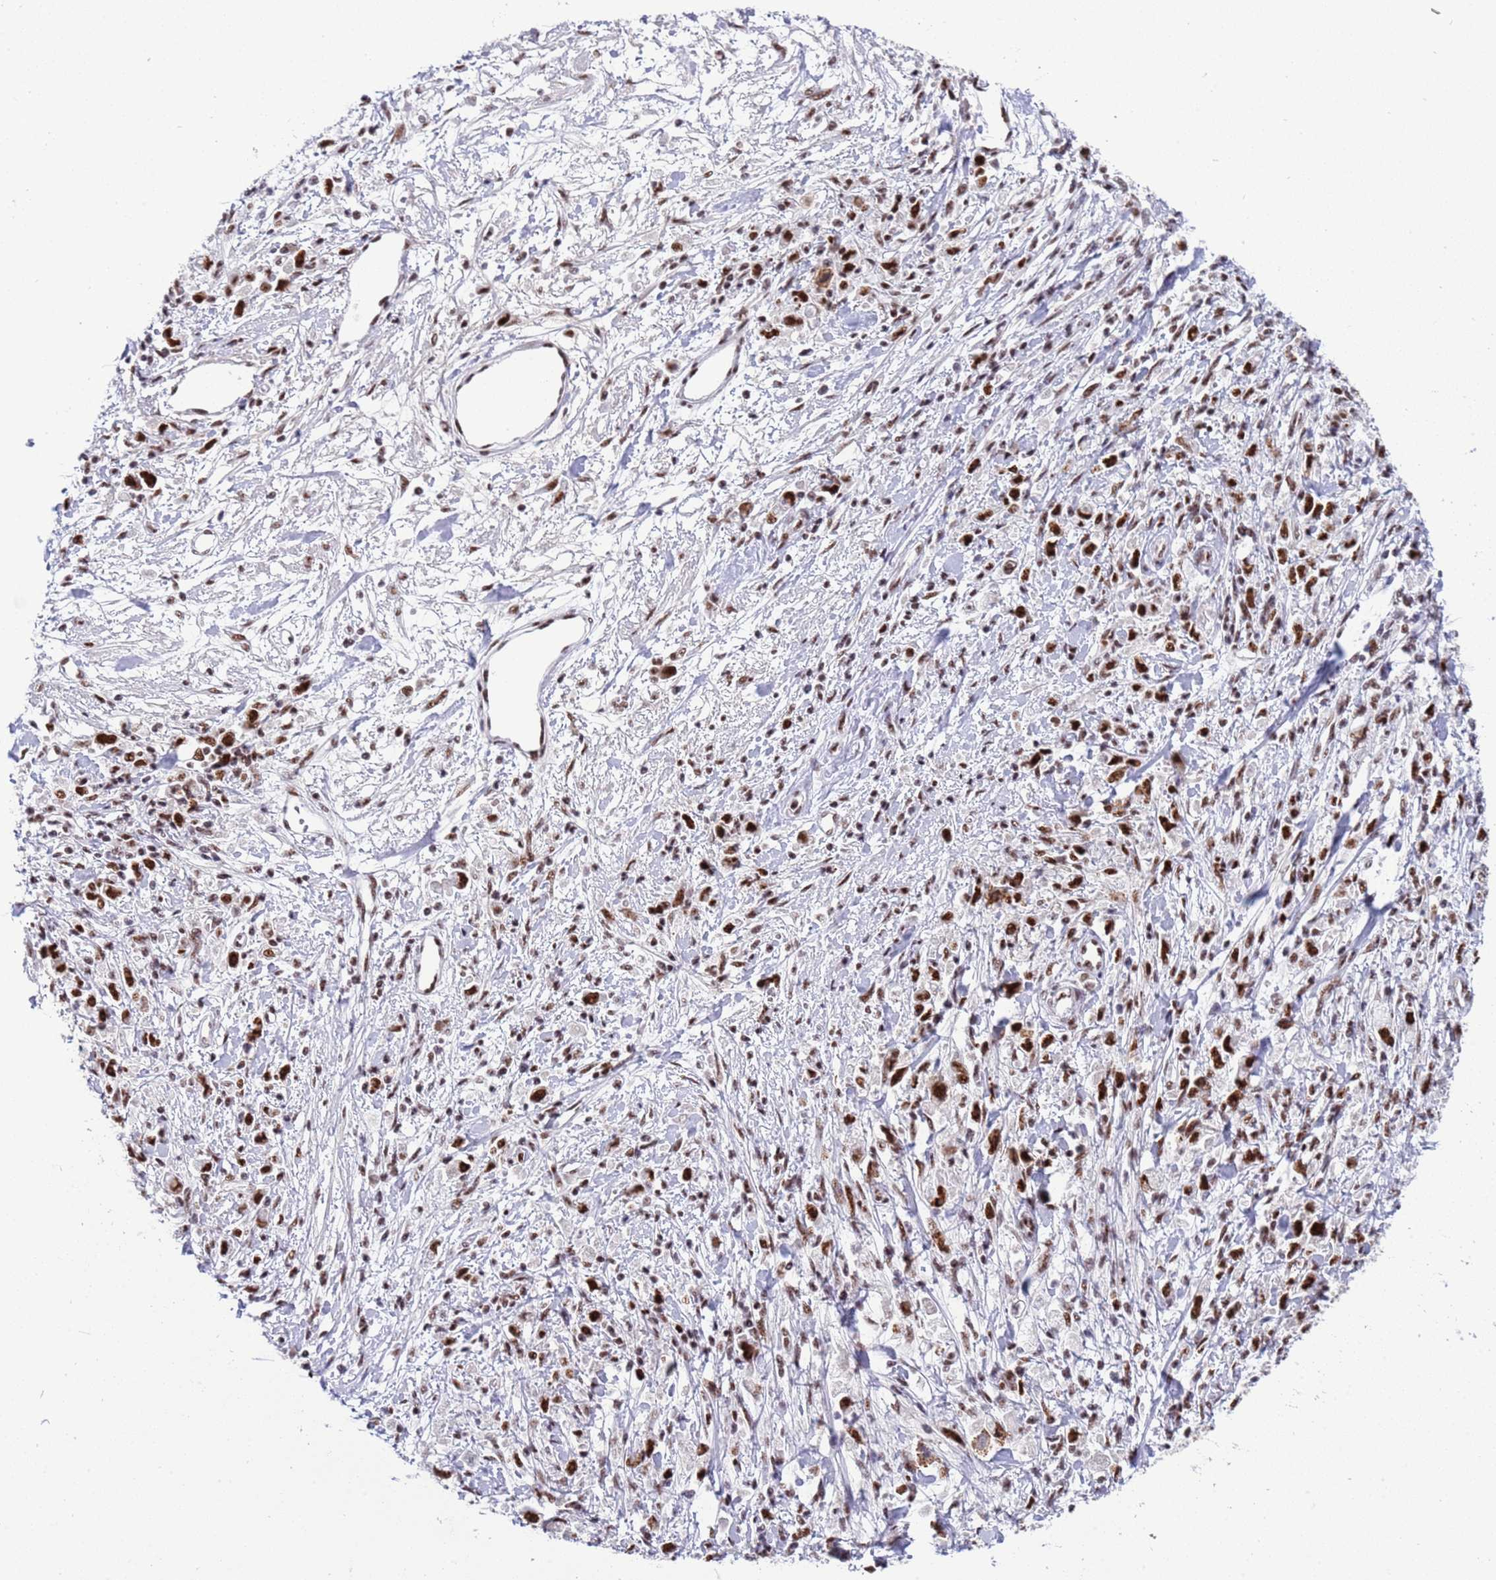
{"staining": {"intensity": "strong", "quantity": ">75%", "location": "nuclear"}, "tissue": "stomach cancer", "cell_type": "Tumor cells", "image_type": "cancer", "snomed": [{"axis": "morphology", "description": "Adenocarcinoma, NOS"}, {"axis": "topography", "description": "Stomach"}], "caption": "This histopathology image demonstrates IHC staining of adenocarcinoma (stomach), with high strong nuclear expression in approximately >75% of tumor cells.", "gene": "THOC2", "patient": {"sex": "female", "age": 59}}